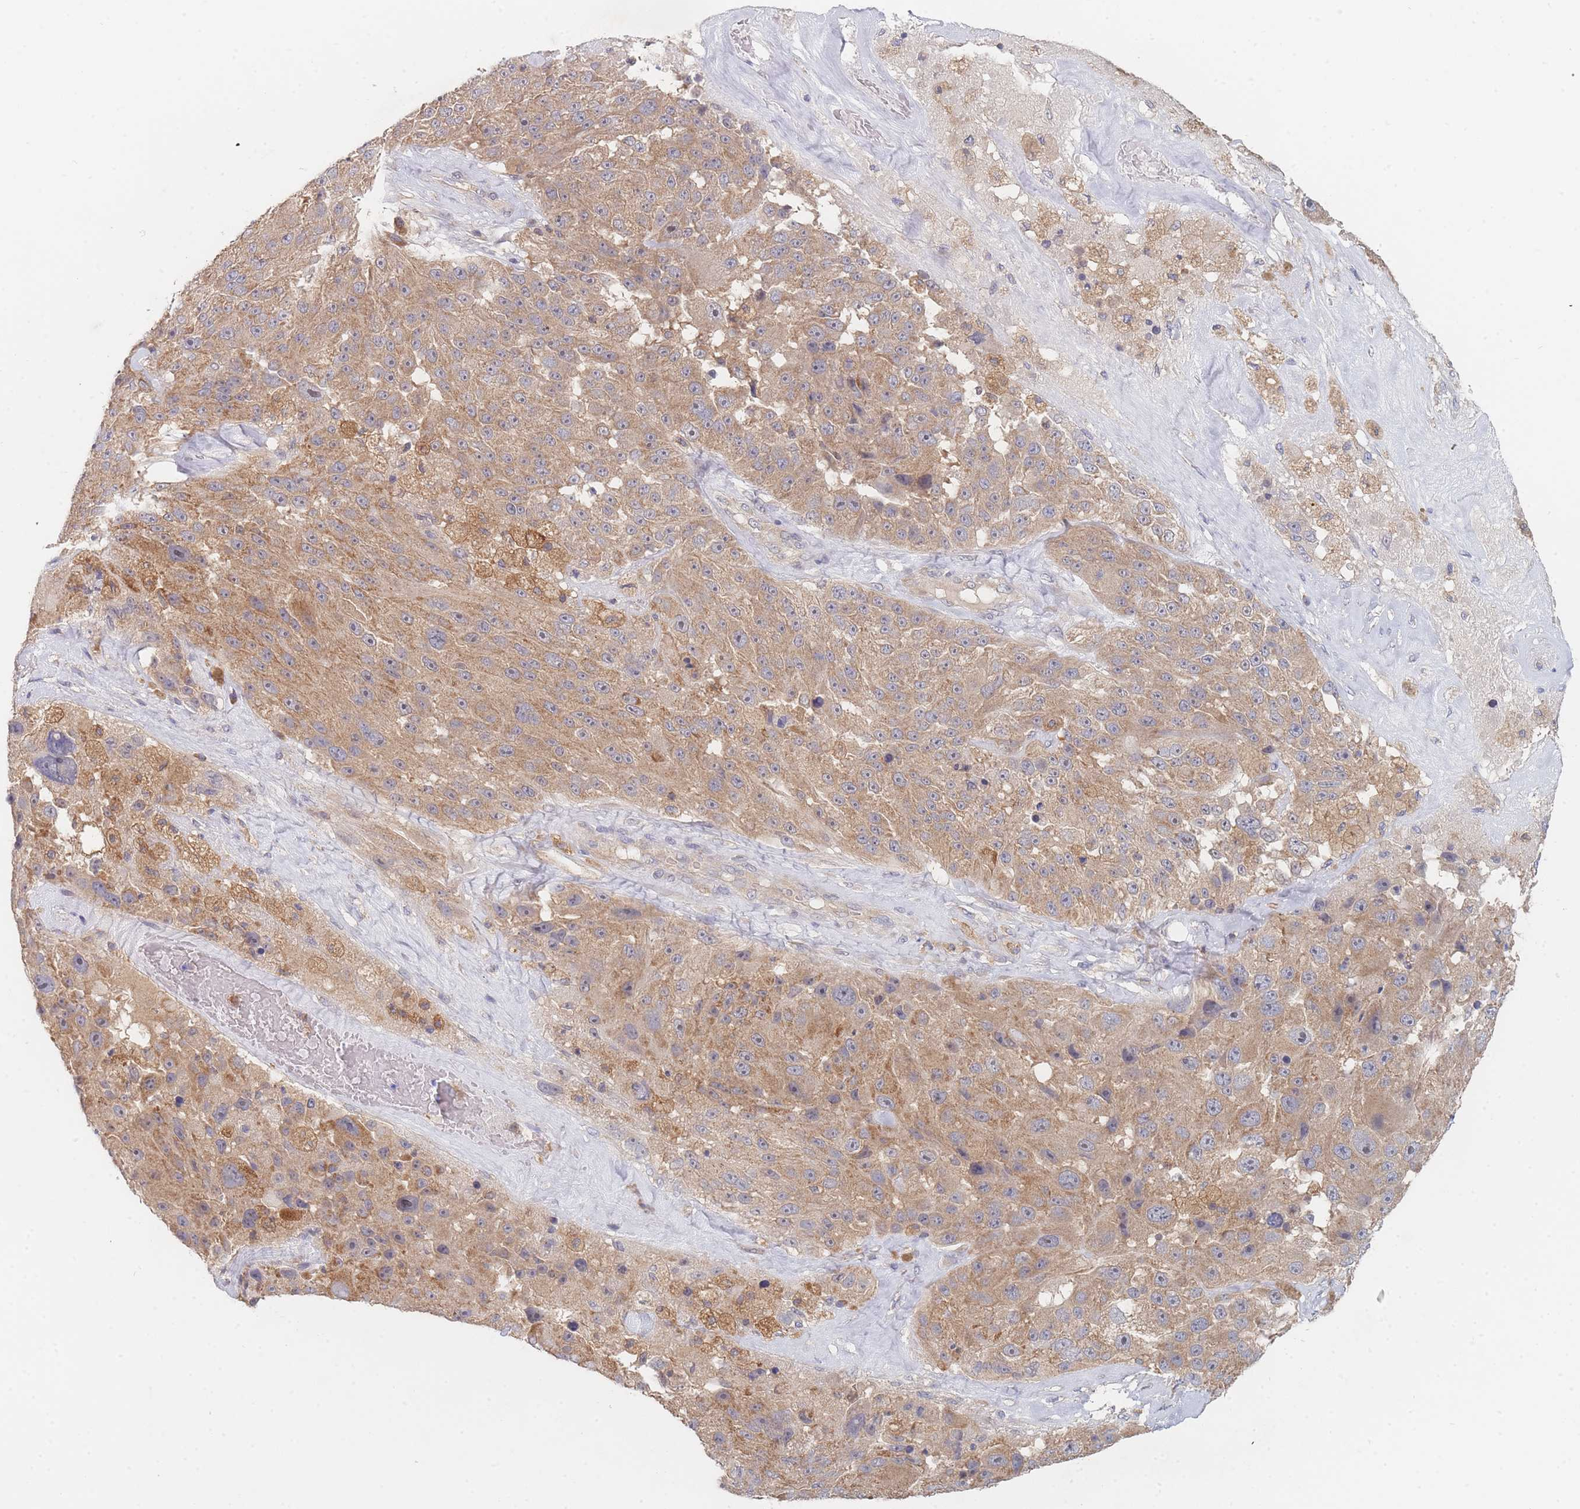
{"staining": {"intensity": "moderate", "quantity": ">75%", "location": "cytoplasmic/membranous"}, "tissue": "melanoma", "cell_type": "Tumor cells", "image_type": "cancer", "snomed": [{"axis": "morphology", "description": "Malignant melanoma, Metastatic site"}, {"axis": "topography", "description": "Lymph node"}], "caption": "A high-resolution image shows IHC staining of melanoma, which shows moderate cytoplasmic/membranous positivity in about >75% of tumor cells.", "gene": "PPP6C", "patient": {"sex": "male", "age": 62}}